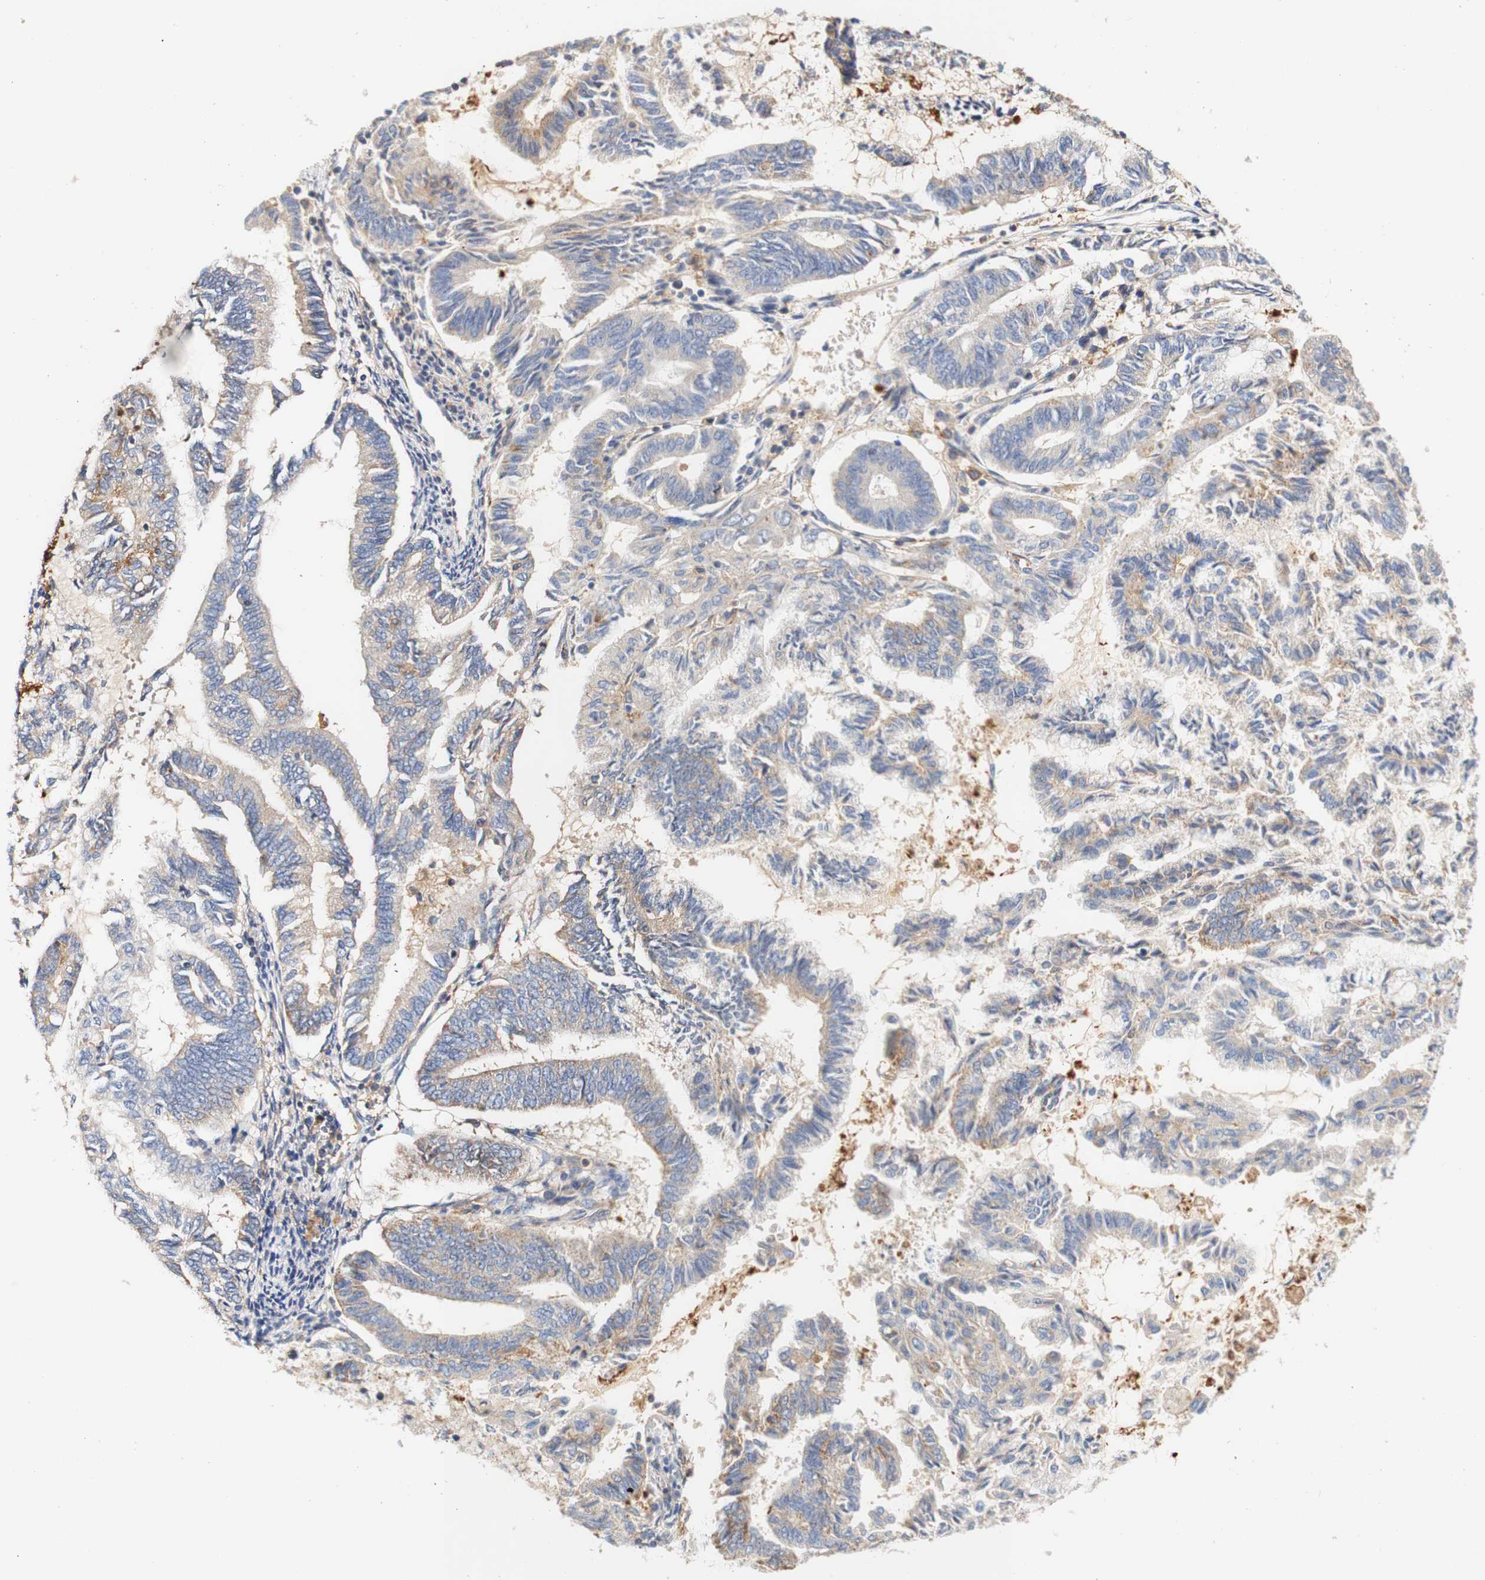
{"staining": {"intensity": "weak", "quantity": "25%-75%", "location": "cytoplasmic/membranous"}, "tissue": "endometrial cancer", "cell_type": "Tumor cells", "image_type": "cancer", "snomed": [{"axis": "morphology", "description": "Adenocarcinoma, NOS"}, {"axis": "topography", "description": "Endometrium"}], "caption": "Approximately 25%-75% of tumor cells in human adenocarcinoma (endometrial) display weak cytoplasmic/membranous protein expression as visualized by brown immunohistochemical staining.", "gene": "PCDH7", "patient": {"sex": "female", "age": 86}}